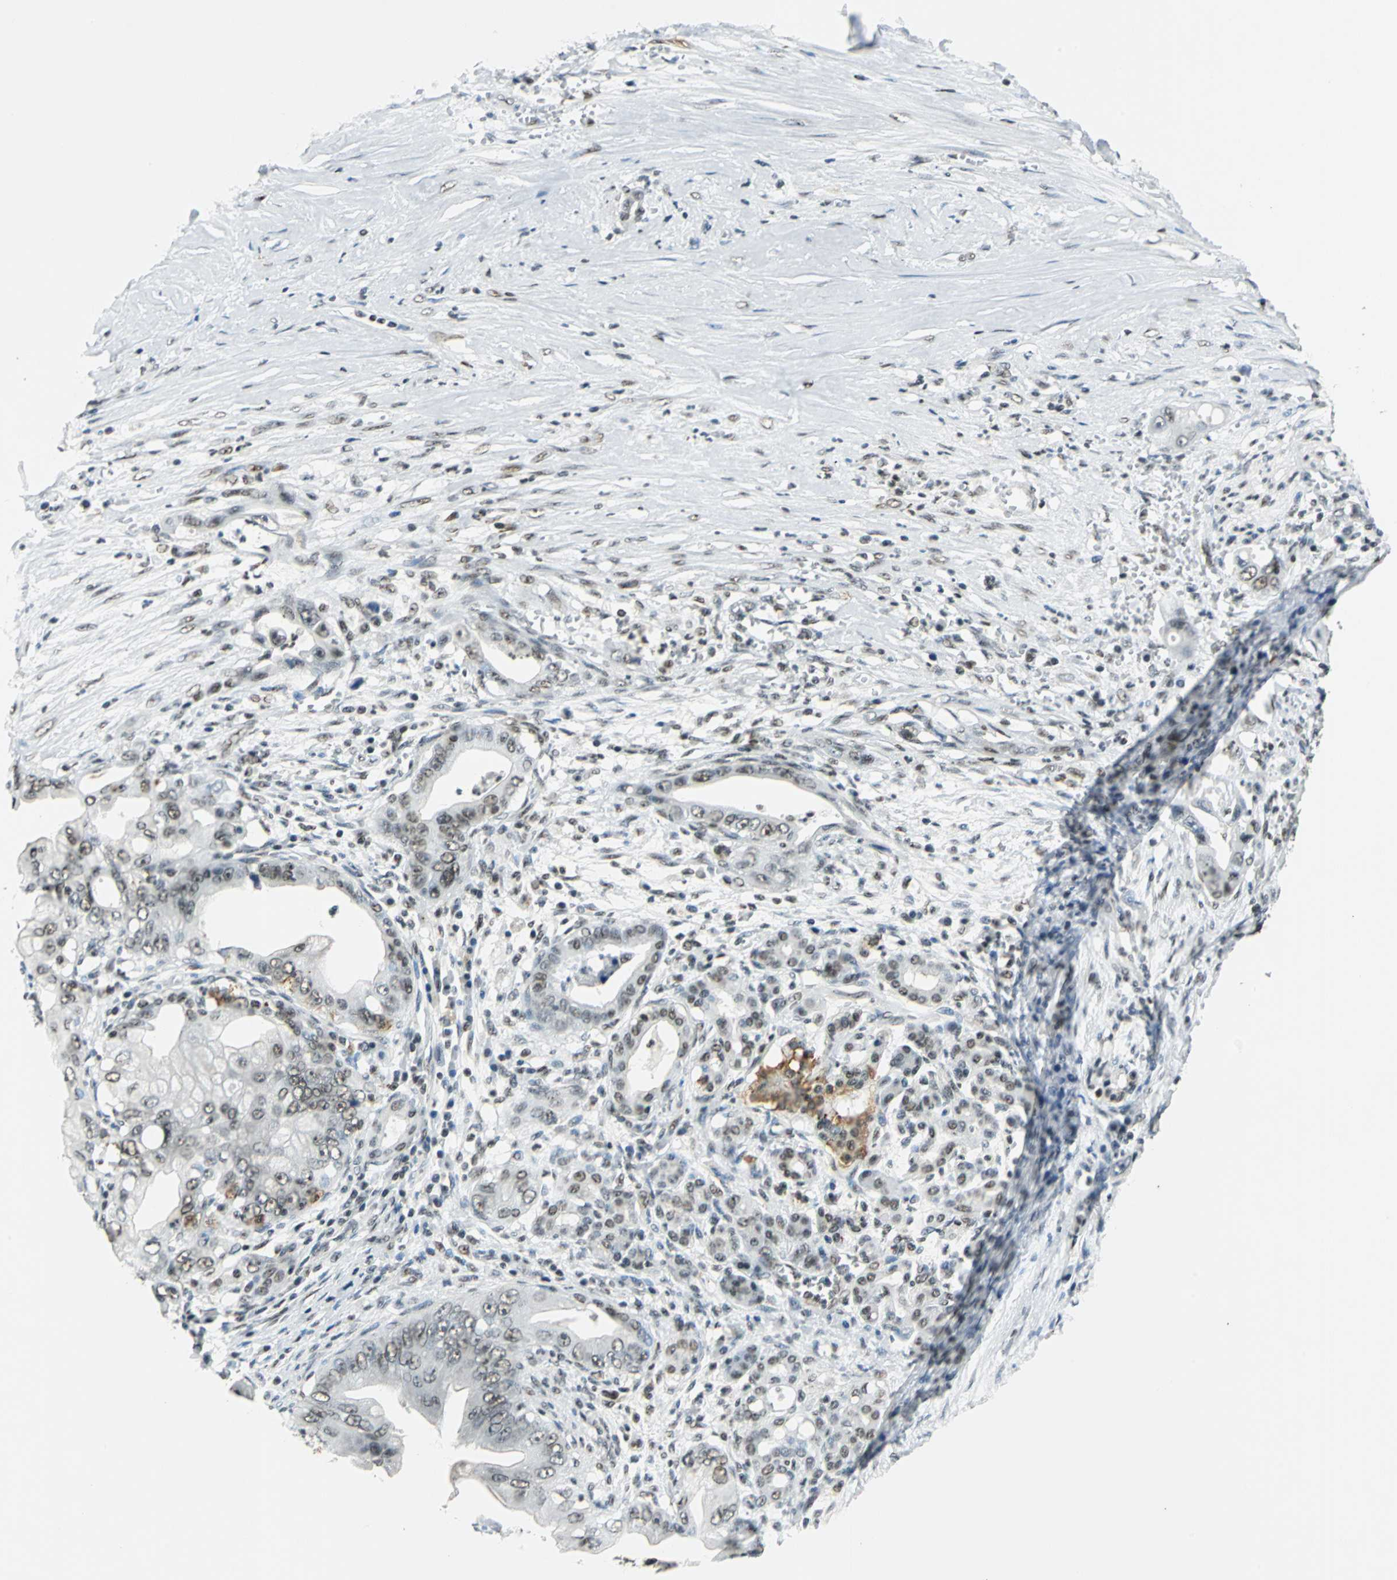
{"staining": {"intensity": "moderate", "quantity": ">75%", "location": "nuclear"}, "tissue": "pancreatic cancer", "cell_type": "Tumor cells", "image_type": "cancer", "snomed": [{"axis": "morphology", "description": "Adenocarcinoma, NOS"}, {"axis": "topography", "description": "Pancreas"}], "caption": "A brown stain highlights moderate nuclear expression of a protein in pancreatic adenocarcinoma tumor cells.", "gene": "RBM14", "patient": {"sex": "male", "age": 59}}